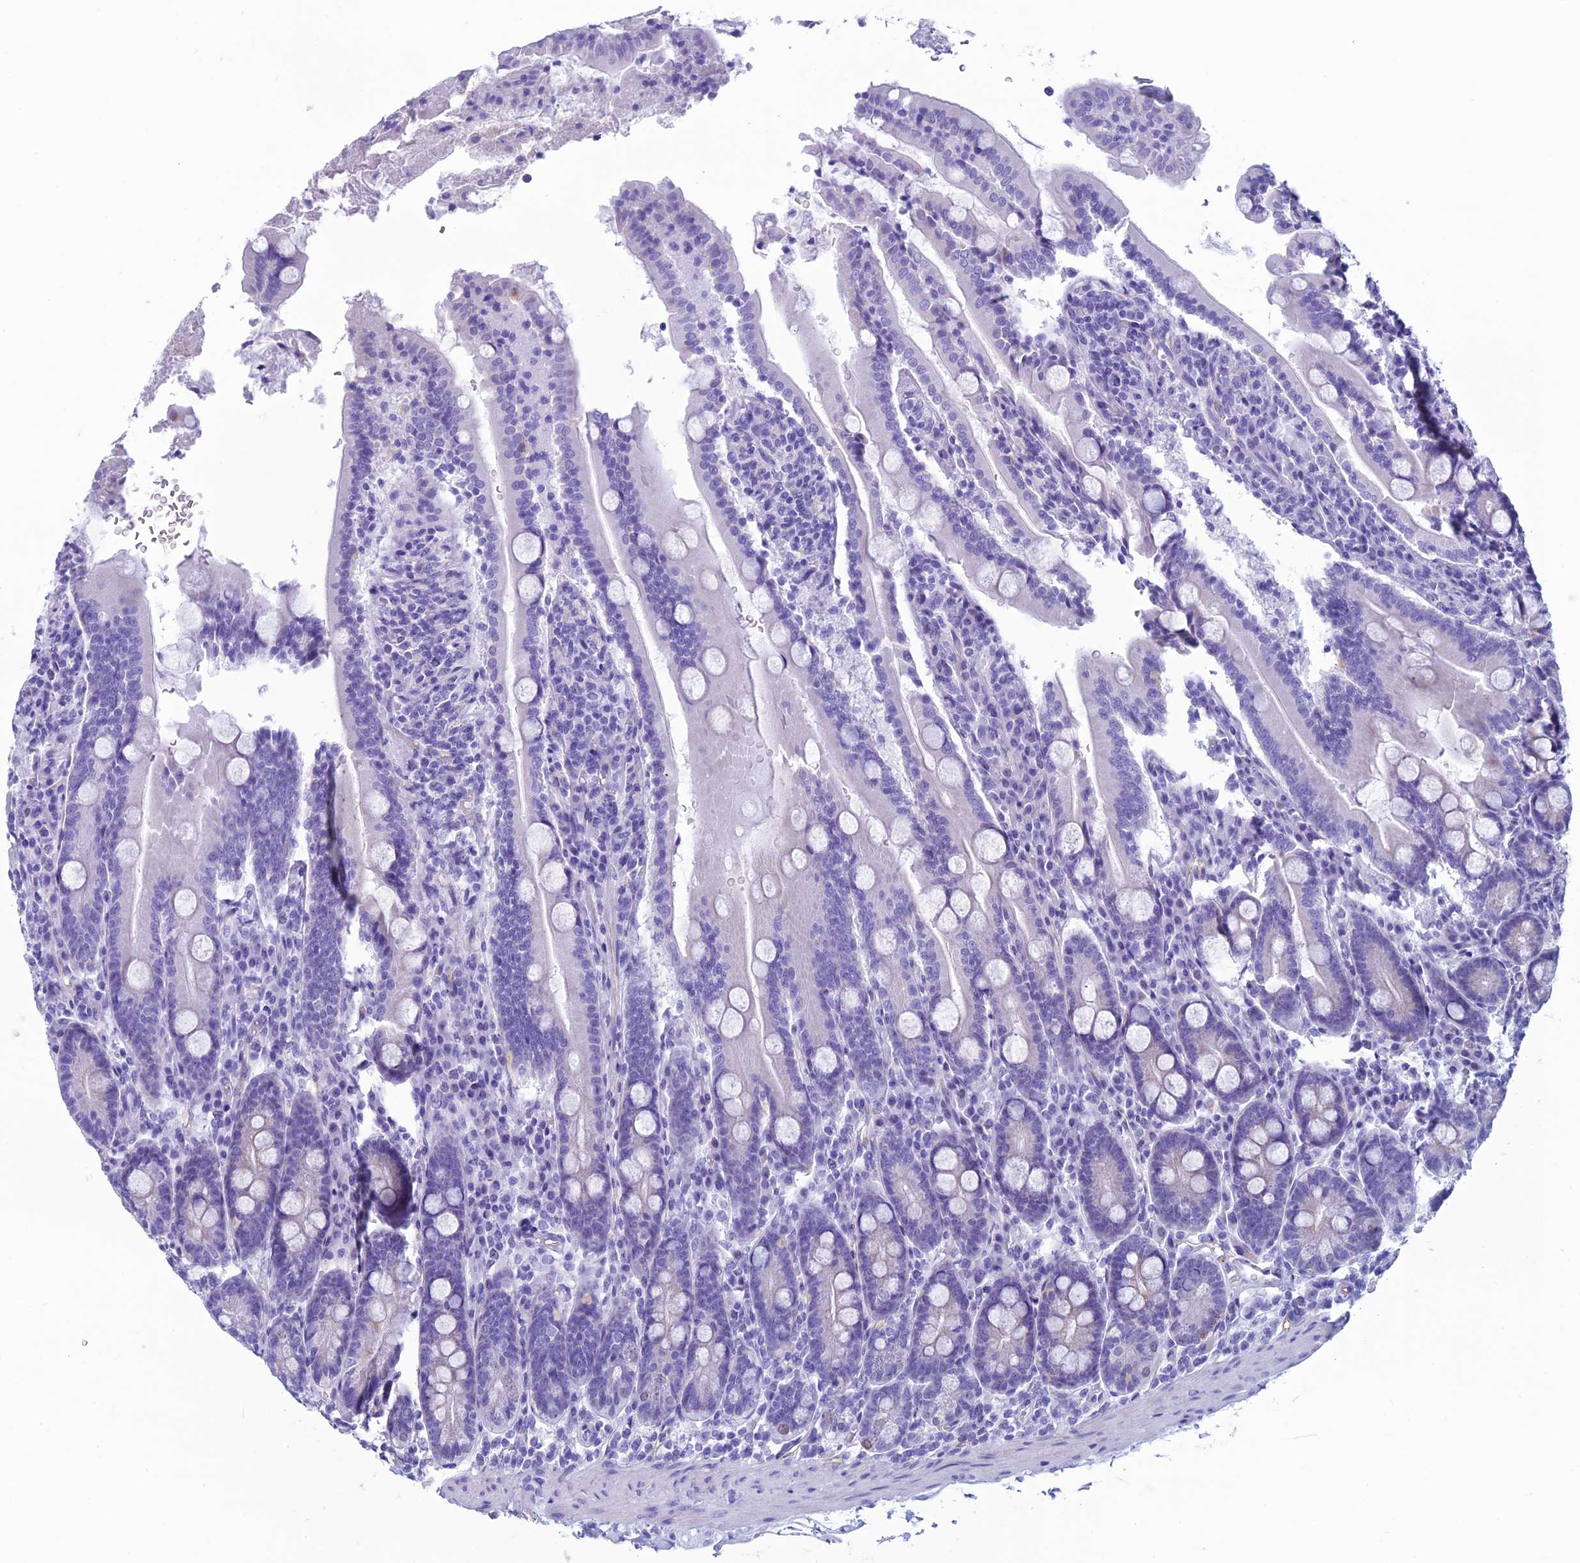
{"staining": {"intensity": "negative", "quantity": "none", "location": "none"}, "tissue": "duodenum", "cell_type": "Glandular cells", "image_type": "normal", "snomed": [{"axis": "morphology", "description": "Normal tissue, NOS"}, {"axis": "topography", "description": "Duodenum"}], "caption": "Duodenum stained for a protein using IHC shows no positivity glandular cells.", "gene": "FAM169A", "patient": {"sex": "male", "age": 35}}